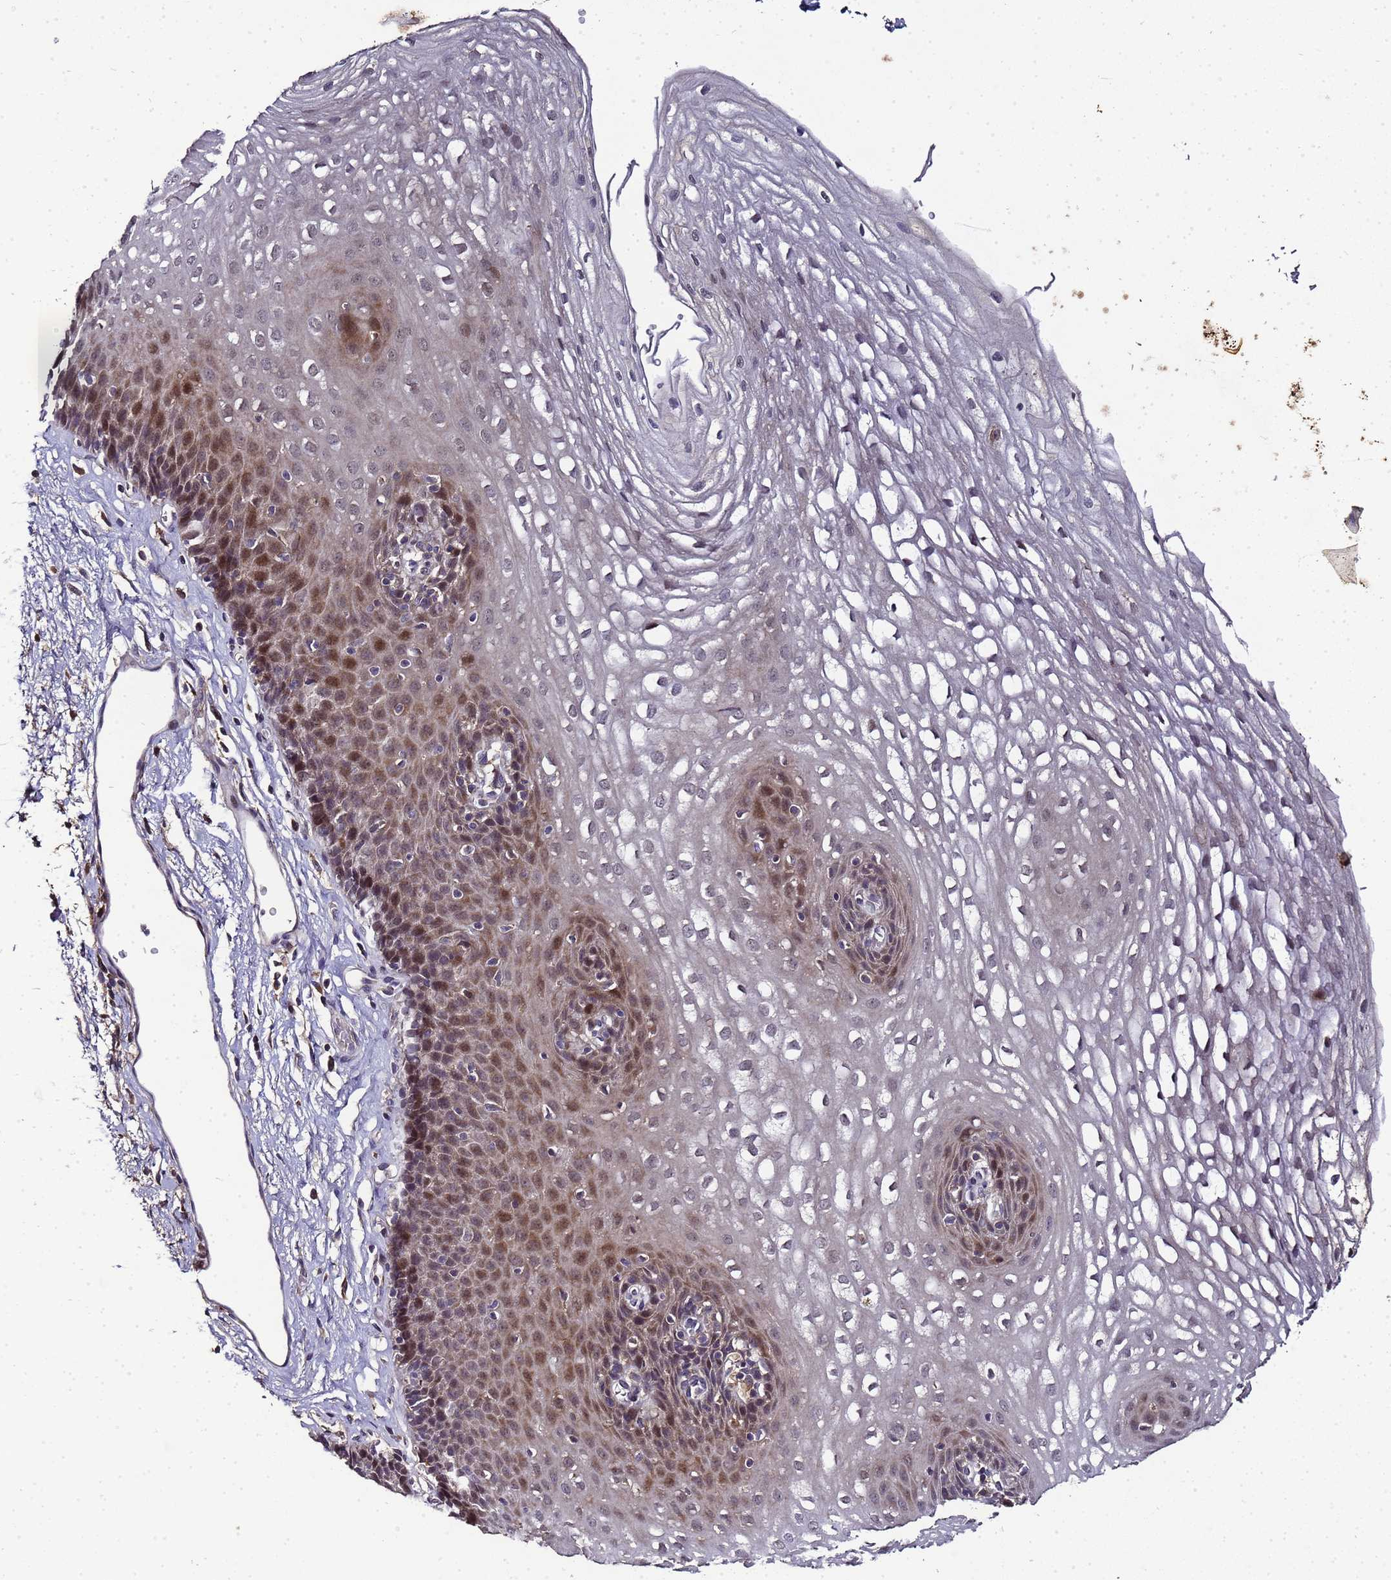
{"staining": {"intensity": "moderate", "quantity": "25%-75%", "location": "nuclear"}, "tissue": "esophagus", "cell_type": "Squamous epithelial cells", "image_type": "normal", "snomed": [{"axis": "morphology", "description": "Normal tissue, NOS"}, {"axis": "topography", "description": "Esophagus"}], "caption": "A brown stain shows moderate nuclear positivity of a protein in squamous epithelial cells of unremarkable human esophagus.", "gene": "LGI4", "patient": {"sex": "female", "age": 66}}